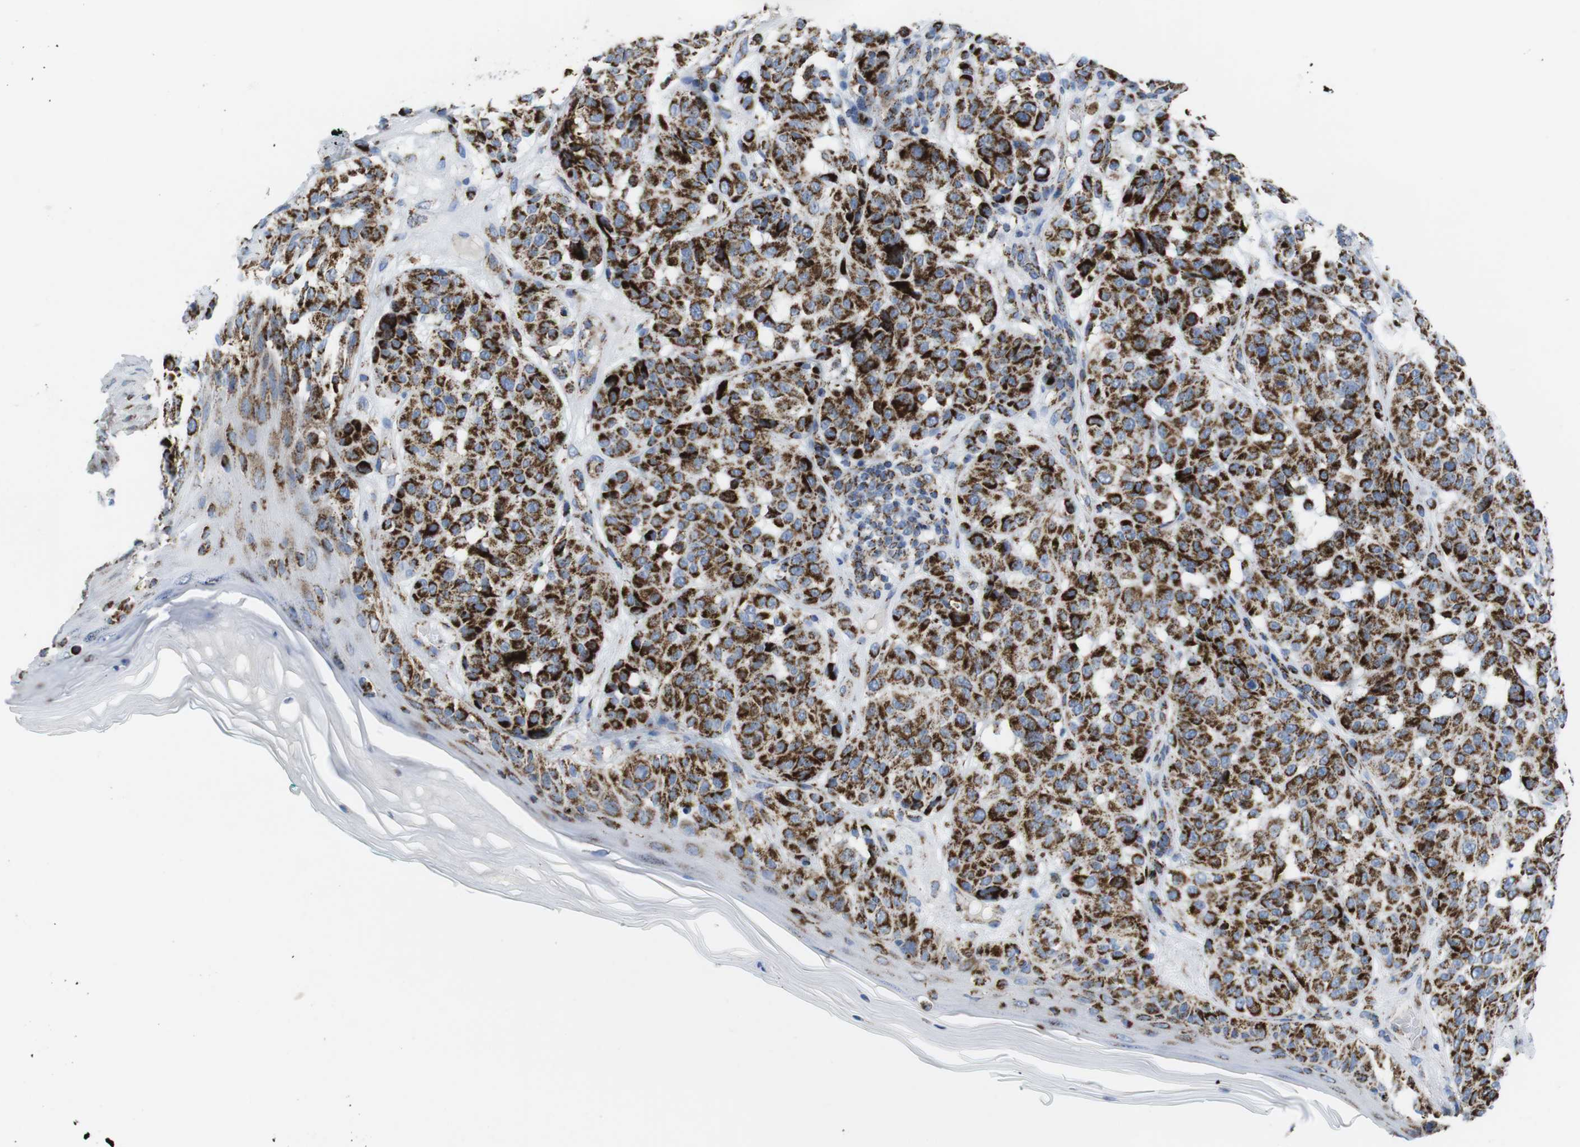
{"staining": {"intensity": "strong", "quantity": ">75%", "location": "cytoplasmic/membranous"}, "tissue": "melanoma", "cell_type": "Tumor cells", "image_type": "cancer", "snomed": [{"axis": "morphology", "description": "Malignant melanoma, NOS"}, {"axis": "topography", "description": "Skin"}], "caption": "Melanoma tissue demonstrates strong cytoplasmic/membranous expression in approximately >75% of tumor cells (DAB (3,3'-diaminobenzidine) = brown stain, brightfield microscopy at high magnification).", "gene": "ATP5PO", "patient": {"sex": "female", "age": 46}}